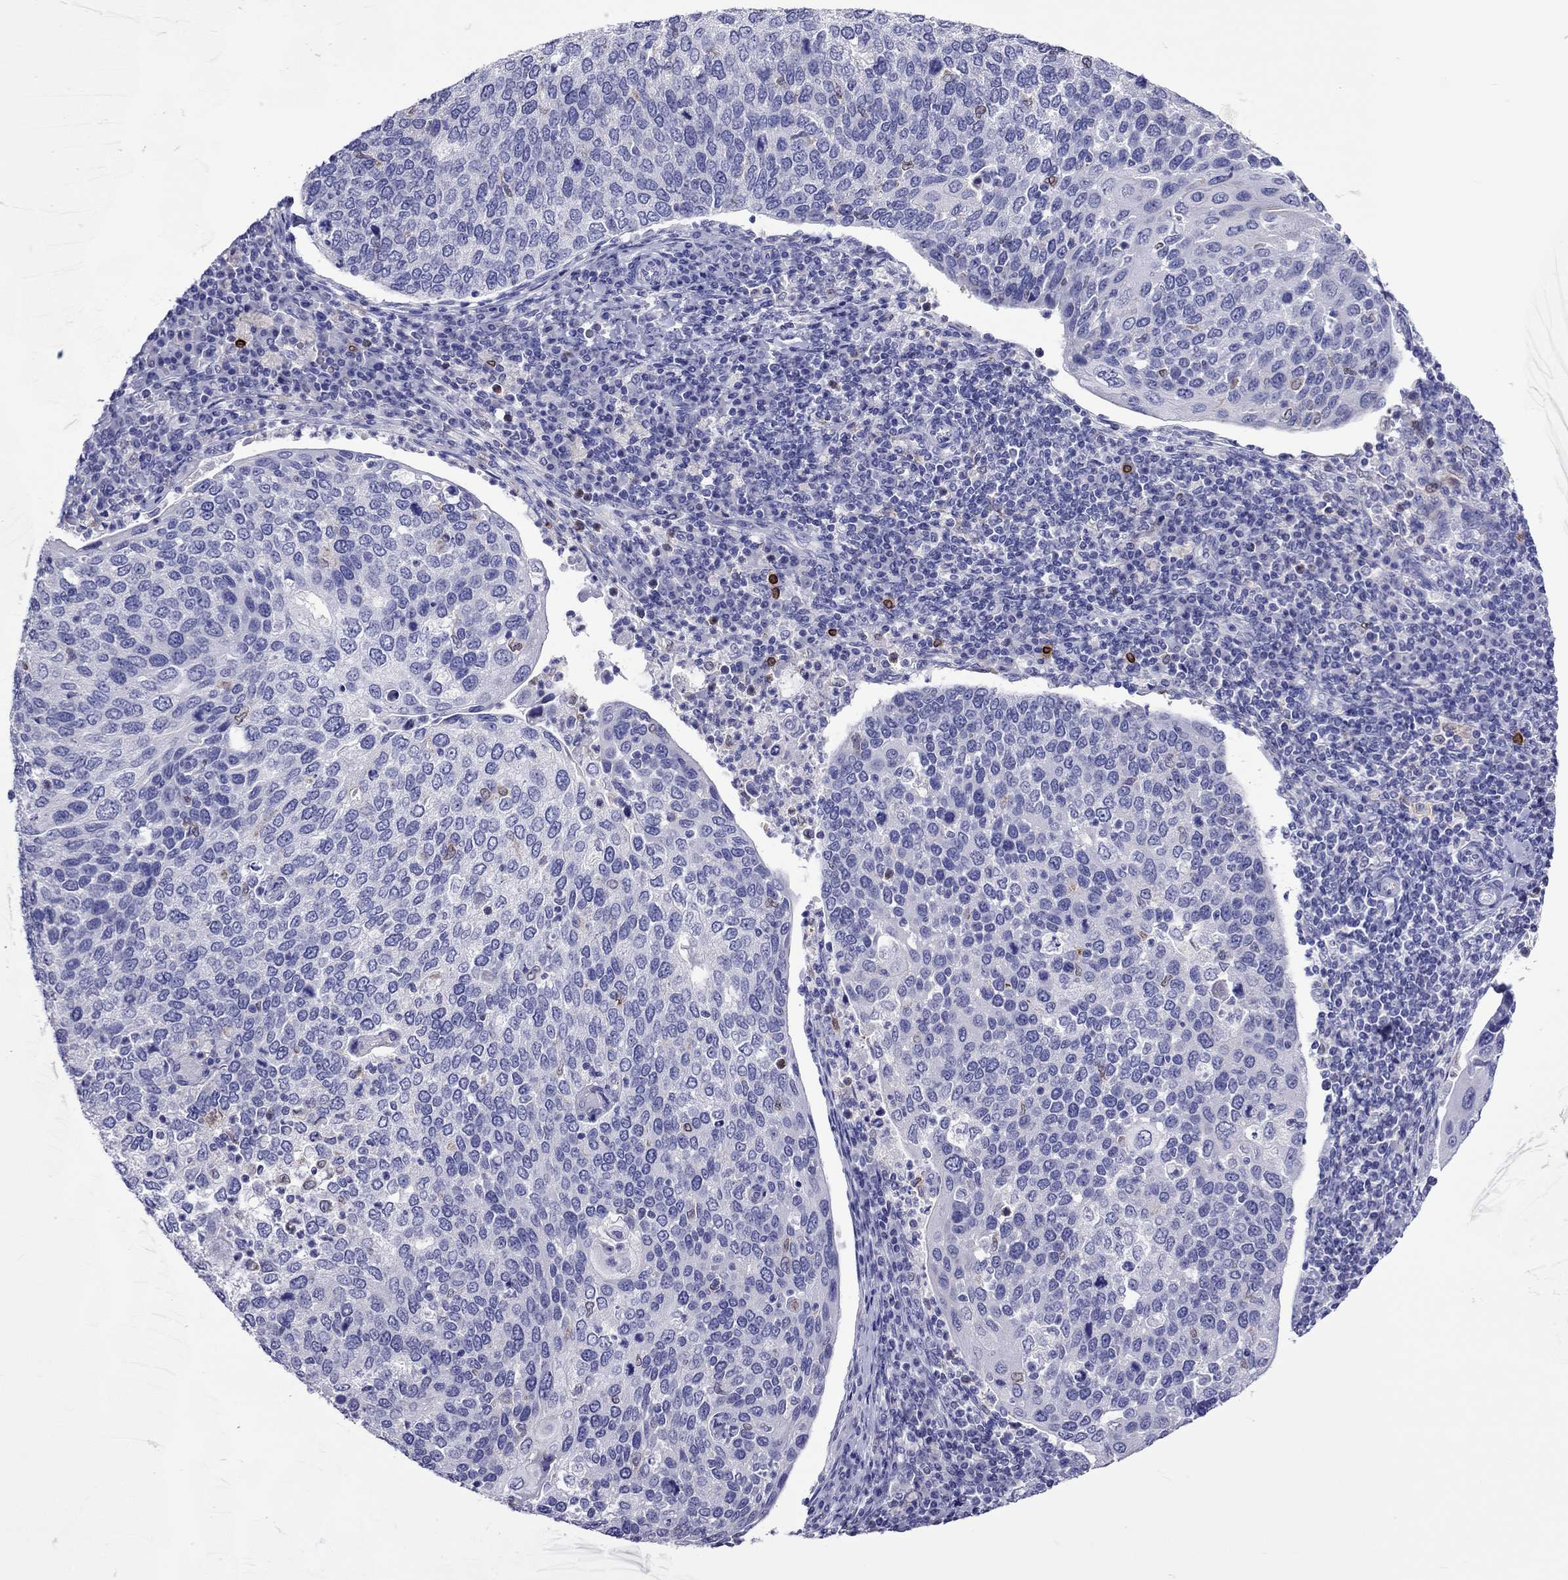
{"staining": {"intensity": "negative", "quantity": "none", "location": "none"}, "tissue": "cervical cancer", "cell_type": "Tumor cells", "image_type": "cancer", "snomed": [{"axis": "morphology", "description": "Squamous cell carcinoma, NOS"}, {"axis": "topography", "description": "Cervix"}], "caption": "IHC of squamous cell carcinoma (cervical) reveals no staining in tumor cells.", "gene": "ADORA2A", "patient": {"sex": "female", "age": 54}}